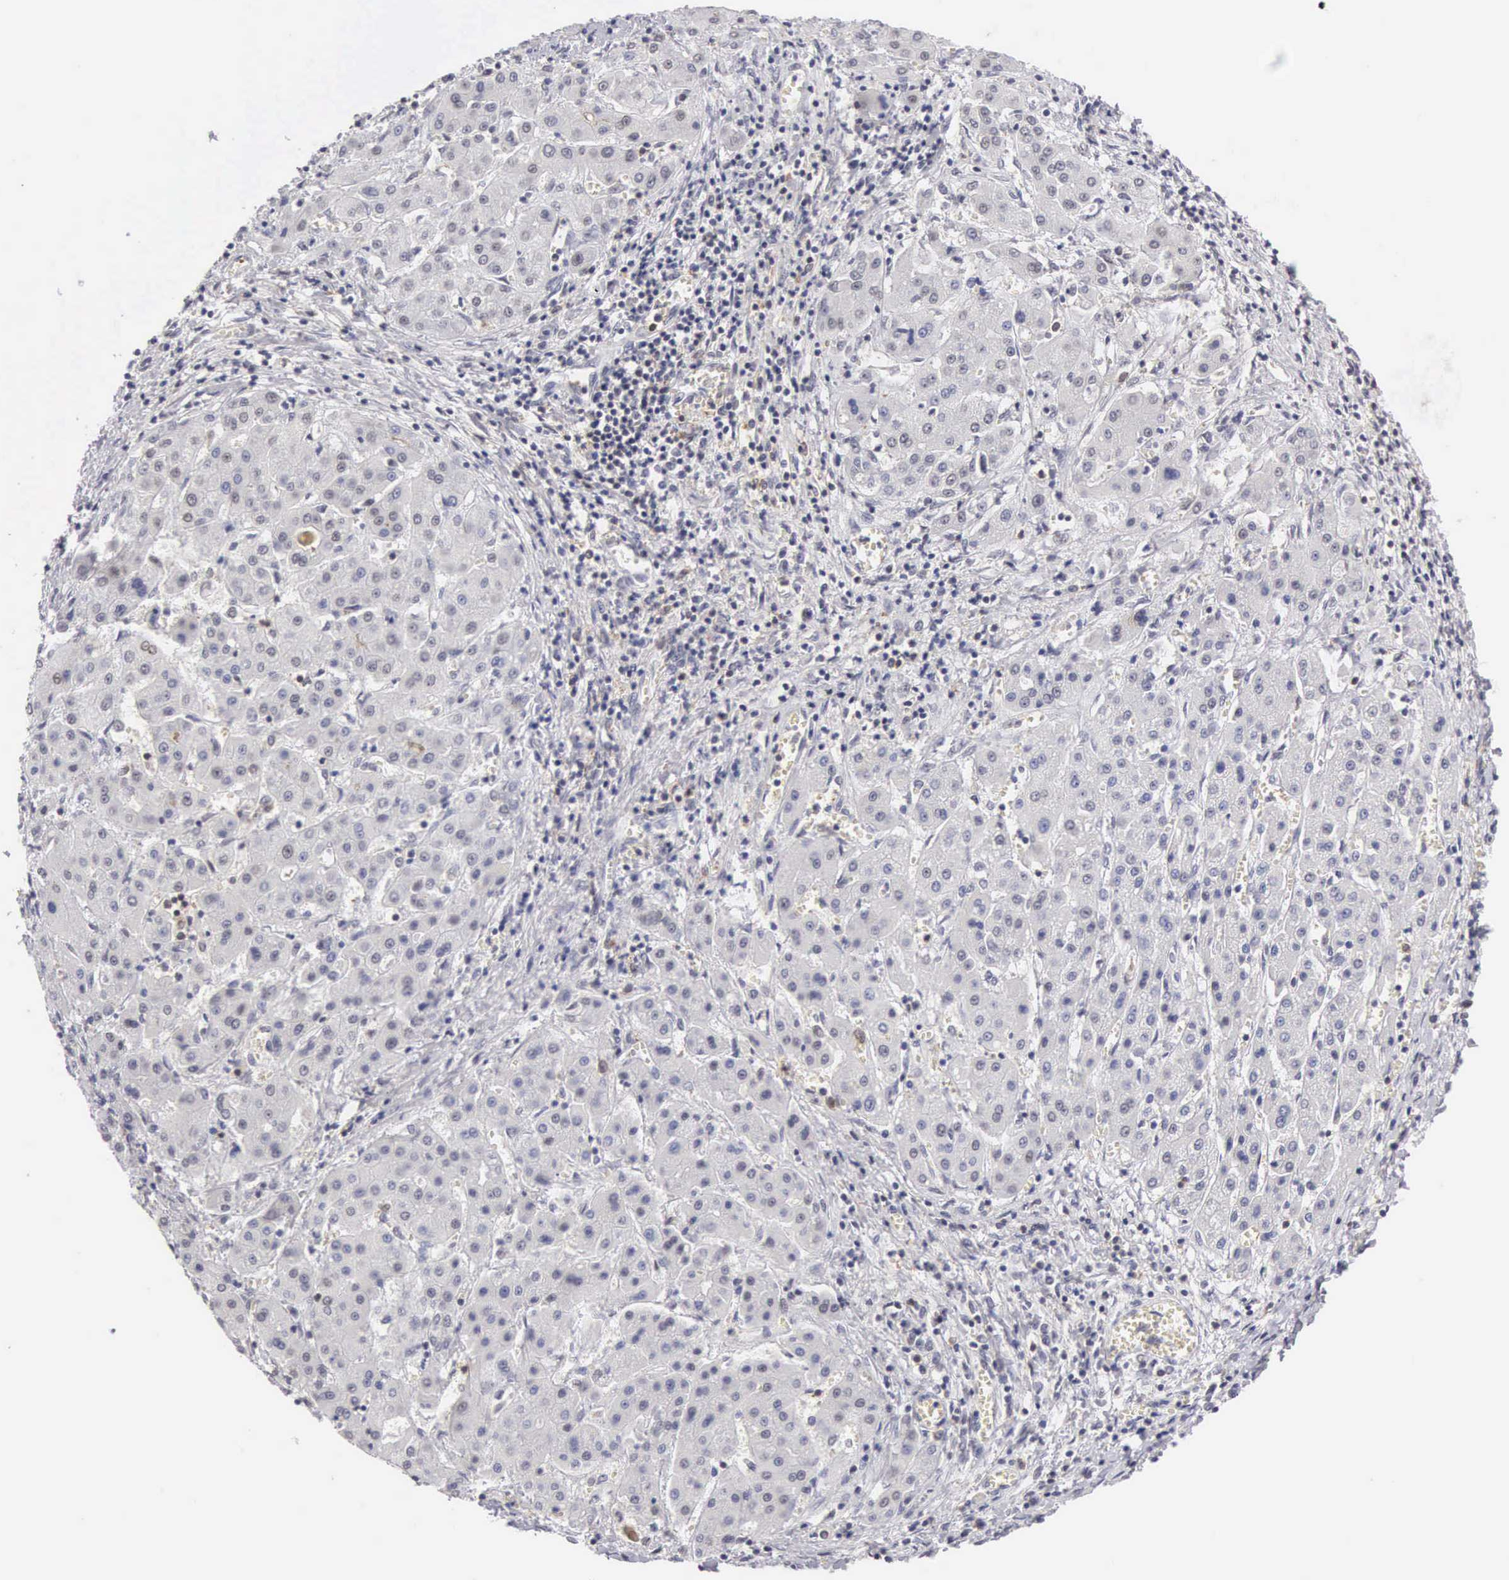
{"staining": {"intensity": "negative", "quantity": "none", "location": "none"}, "tissue": "liver cancer", "cell_type": "Tumor cells", "image_type": "cancer", "snomed": [{"axis": "morphology", "description": "Carcinoma, Hepatocellular, NOS"}, {"axis": "topography", "description": "Liver"}], "caption": "The image exhibits no significant positivity in tumor cells of liver cancer.", "gene": "FAM47A", "patient": {"sex": "male", "age": 24}}